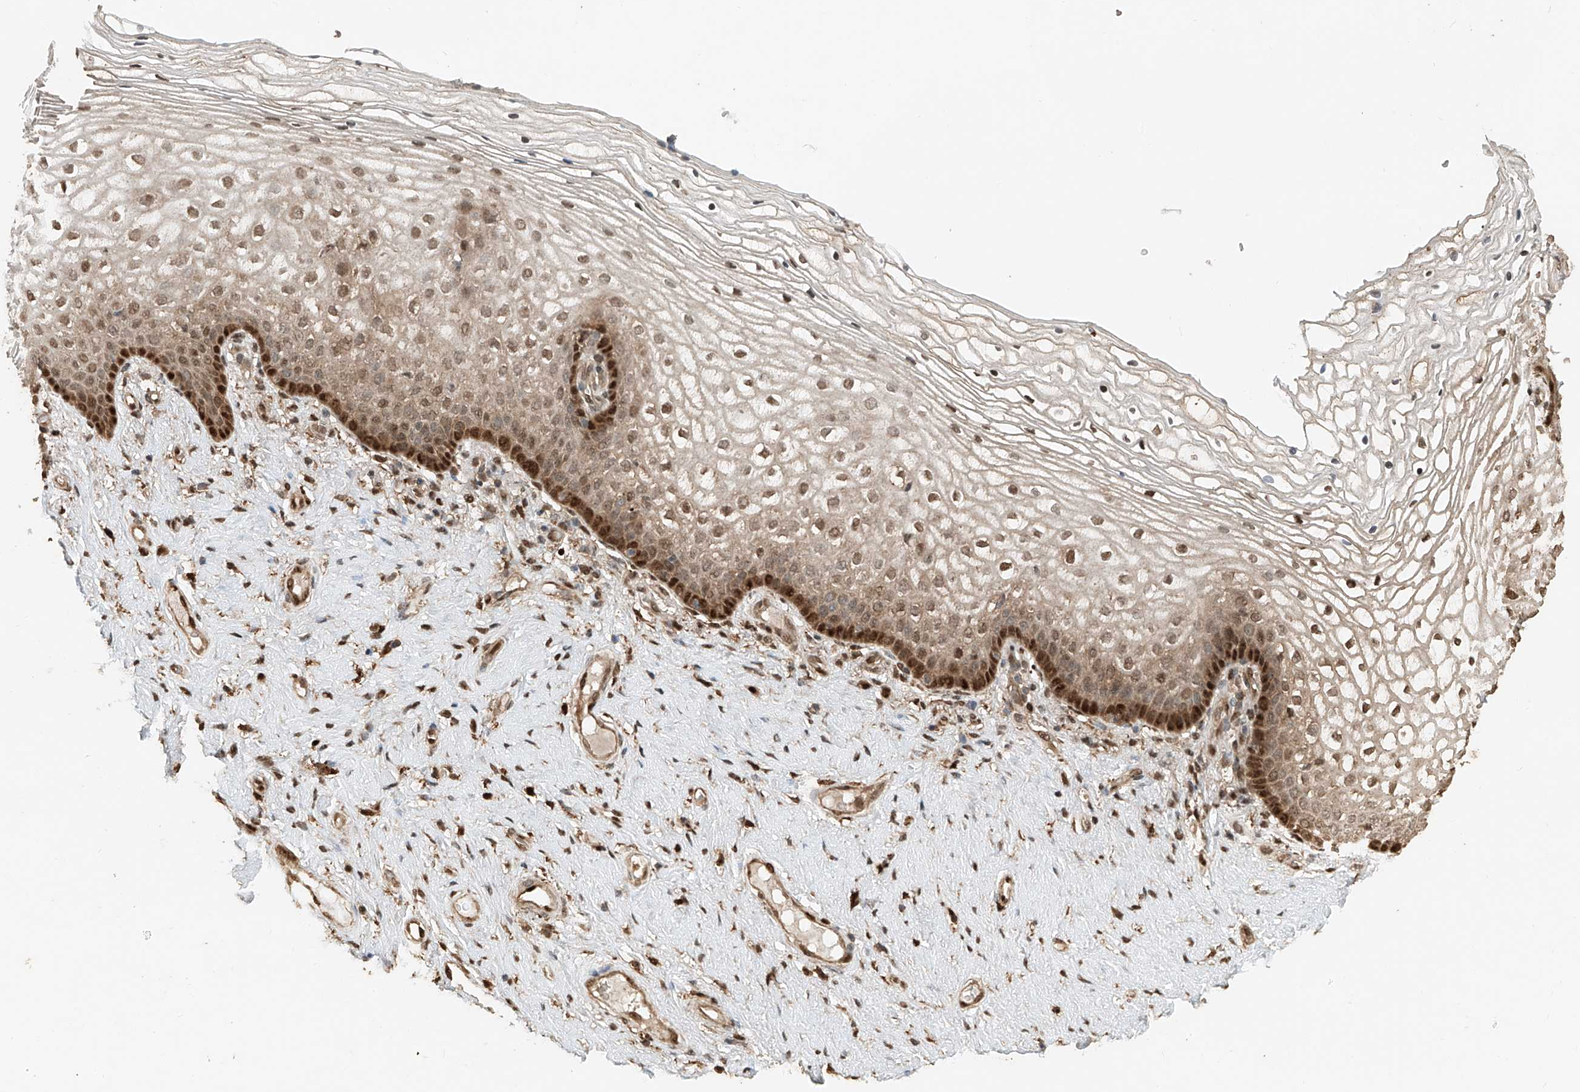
{"staining": {"intensity": "strong", "quantity": ">75%", "location": "nuclear"}, "tissue": "vagina", "cell_type": "Squamous epithelial cells", "image_type": "normal", "snomed": [{"axis": "morphology", "description": "Normal tissue, NOS"}, {"axis": "topography", "description": "Vagina"}], "caption": "Protein expression analysis of normal vagina shows strong nuclear positivity in approximately >75% of squamous epithelial cells.", "gene": "RMND1", "patient": {"sex": "female", "age": 60}}